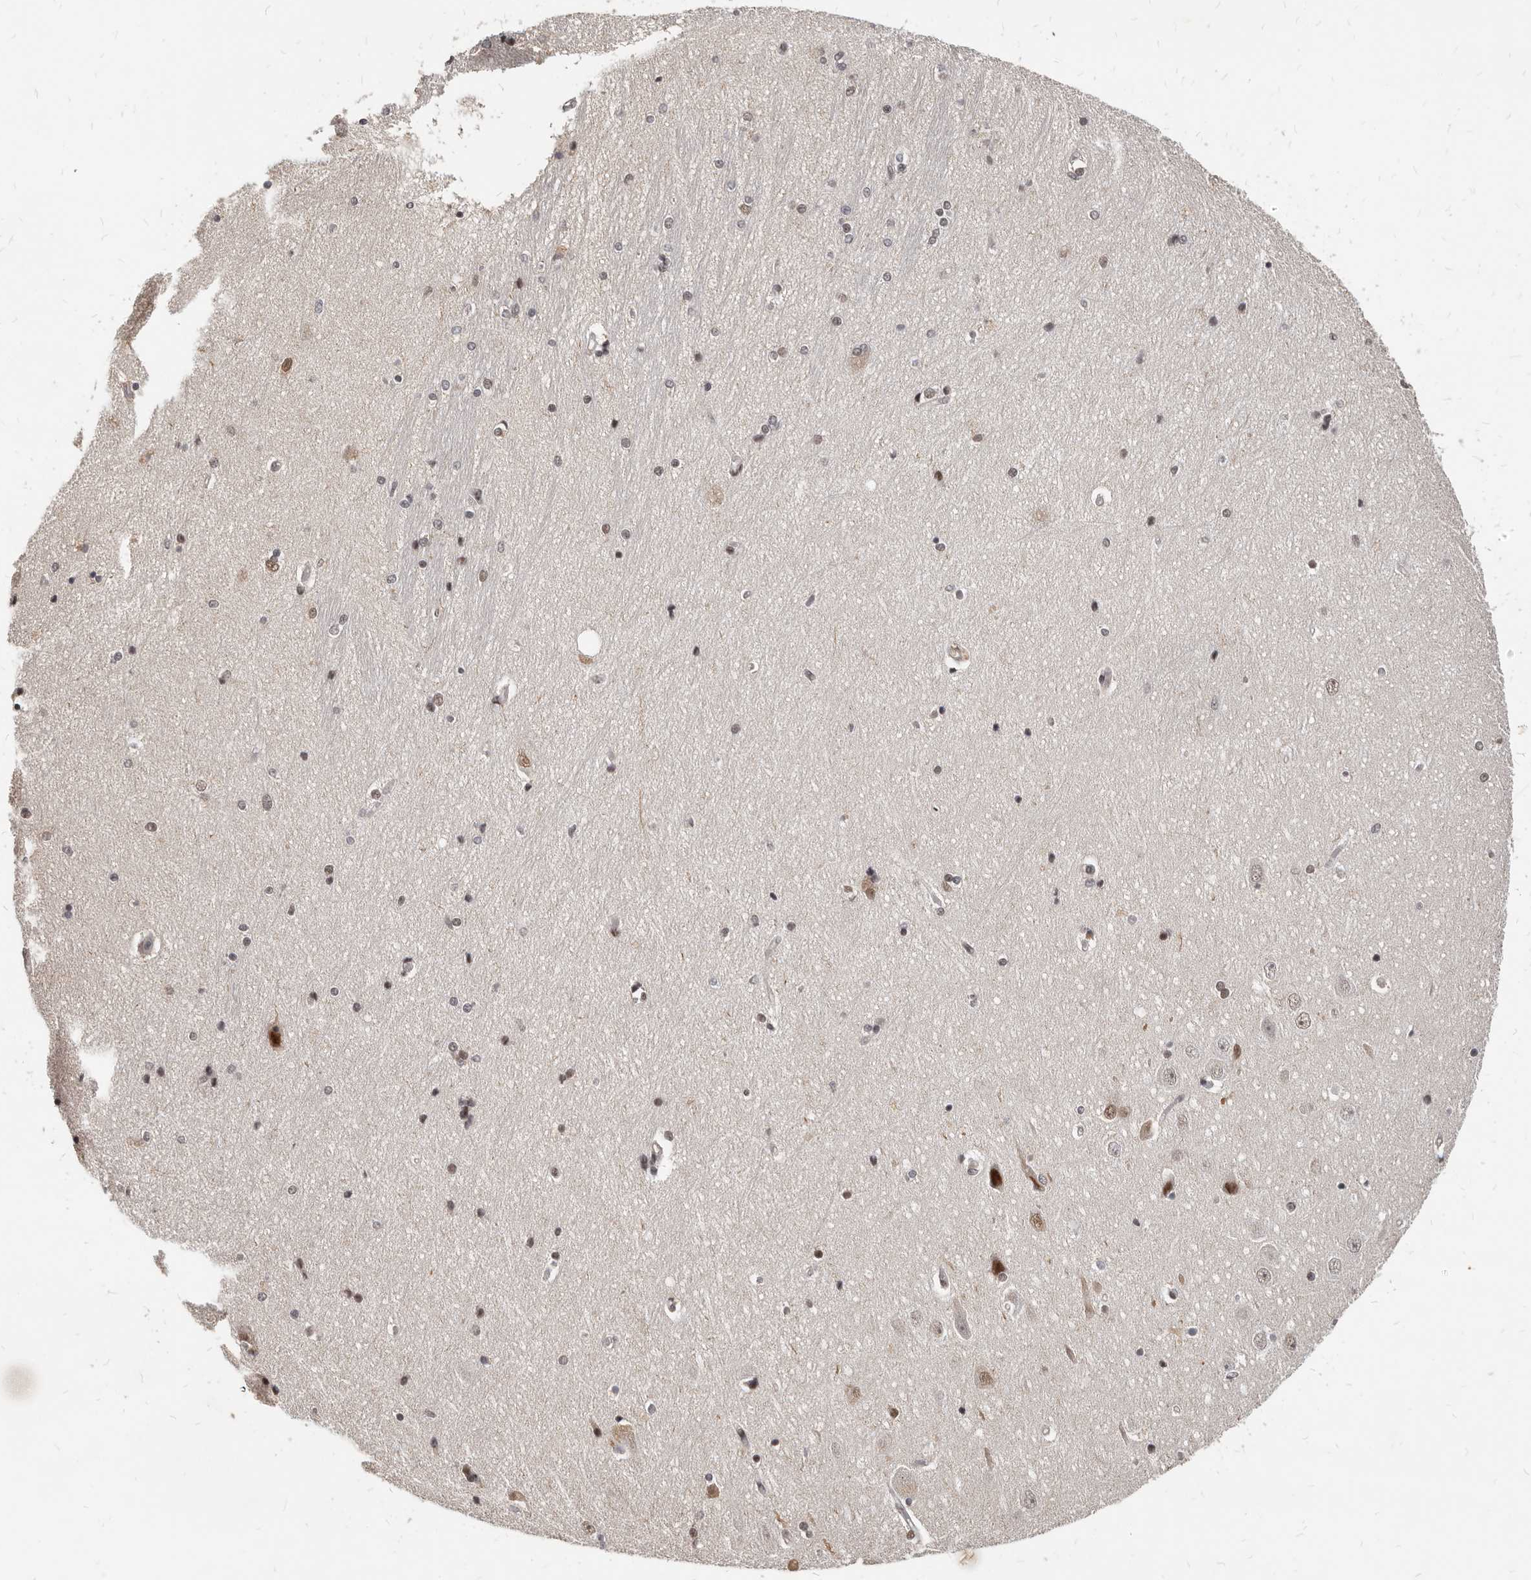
{"staining": {"intensity": "moderate", "quantity": "<25%", "location": "nuclear"}, "tissue": "hippocampus", "cell_type": "Glial cells", "image_type": "normal", "snomed": [{"axis": "morphology", "description": "Normal tissue, NOS"}, {"axis": "topography", "description": "Hippocampus"}], "caption": "The photomicrograph demonstrates immunohistochemical staining of unremarkable hippocampus. There is moderate nuclear staining is appreciated in approximately <25% of glial cells.", "gene": "ATF5", "patient": {"sex": "female", "age": 54}}